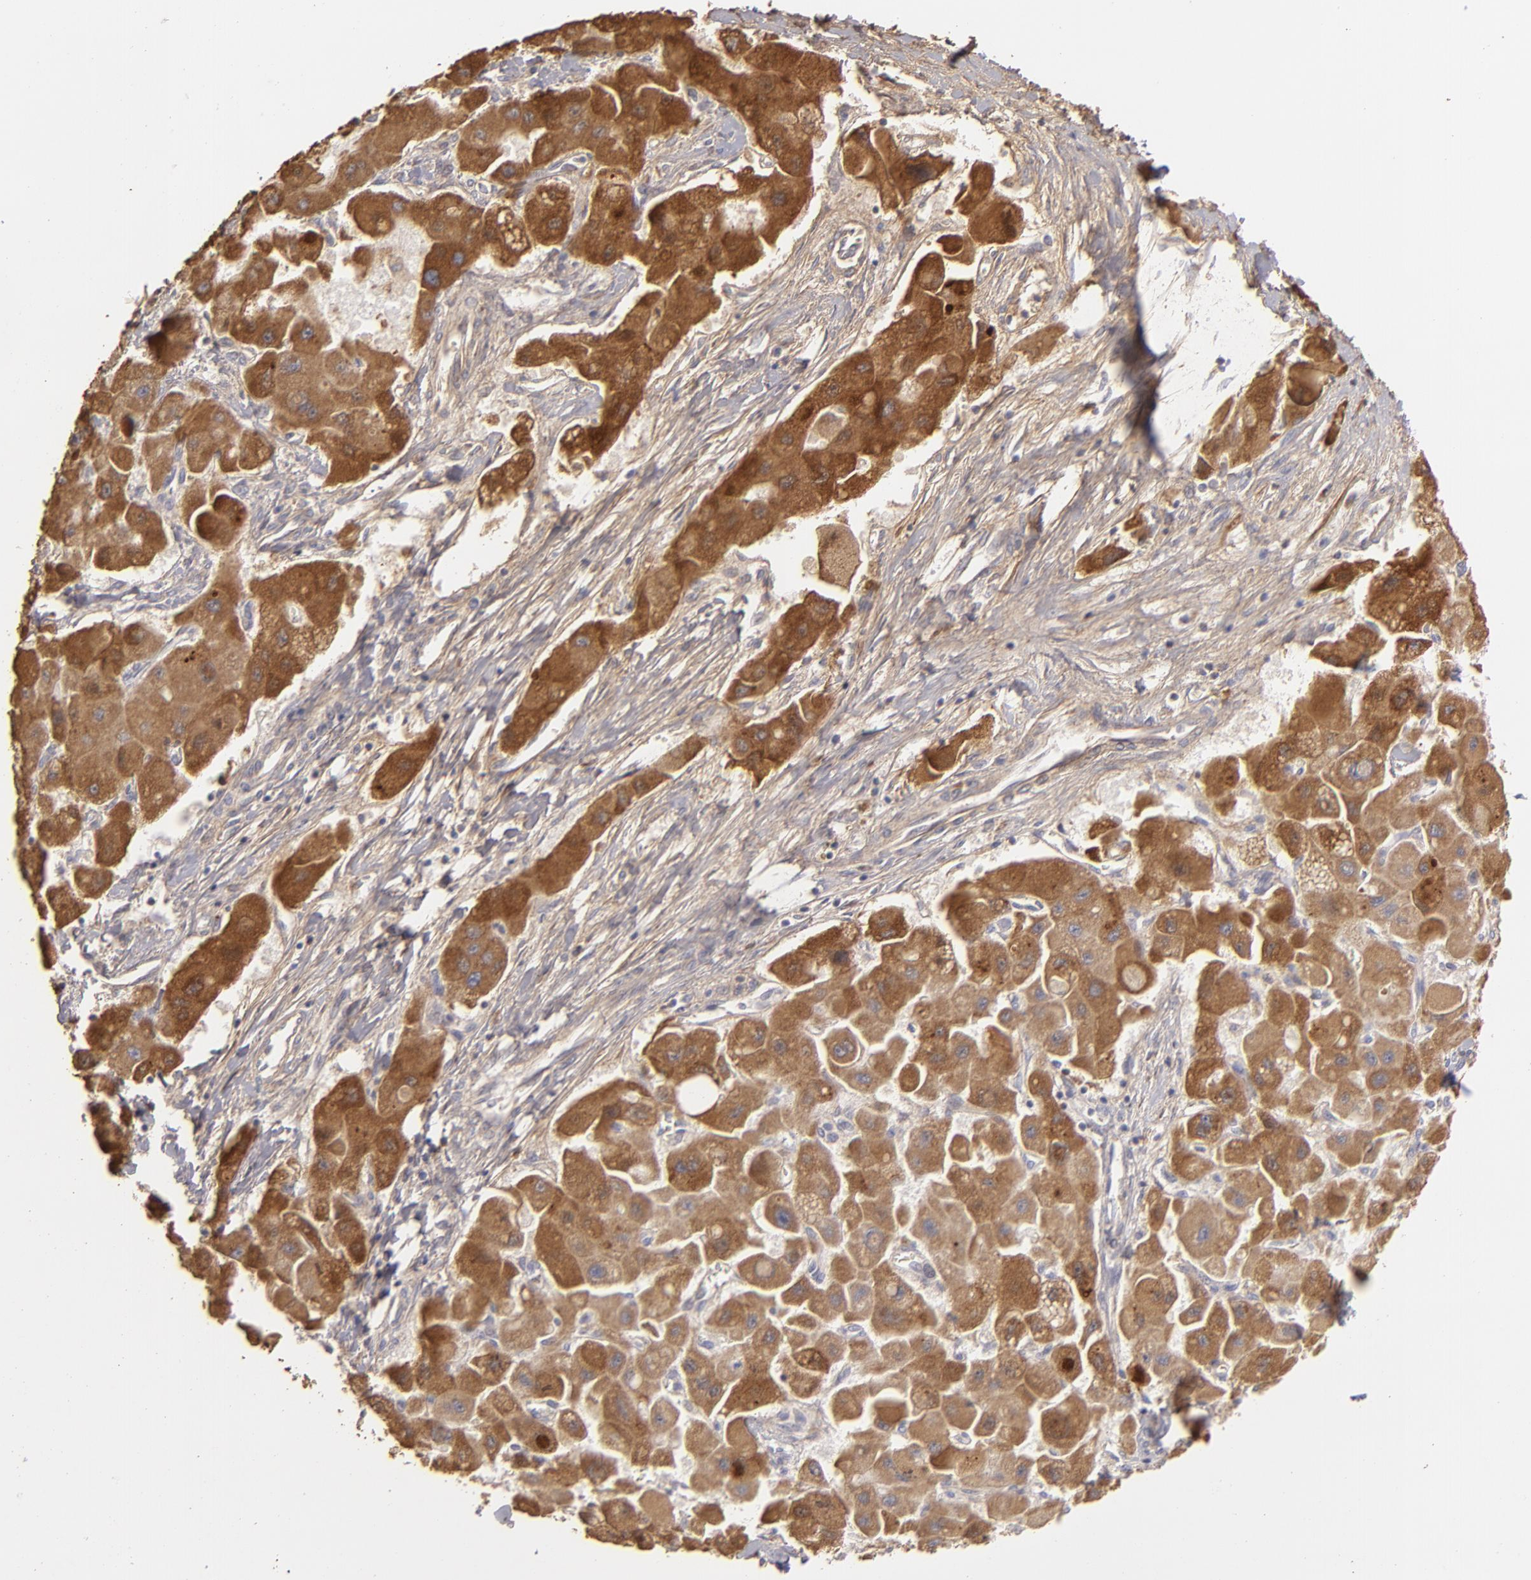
{"staining": {"intensity": "strong", "quantity": ">75%", "location": "cytoplasmic/membranous"}, "tissue": "liver cancer", "cell_type": "Tumor cells", "image_type": "cancer", "snomed": [{"axis": "morphology", "description": "Carcinoma, Hepatocellular, NOS"}, {"axis": "topography", "description": "Liver"}], "caption": "Immunohistochemistry staining of liver hepatocellular carcinoma, which demonstrates high levels of strong cytoplasmic/membranous expression in approximately >75% of tumor cells indicating strong cytoplasmic/membranous protein positivity. The staining was performed using DAB (3,3'-diaminobenzidine) (brown) for protein detection and nuclei were counterstained in hematoxylin (blue).", "gene": "CFB", "patient": {"sex": "male", "age": 24}}